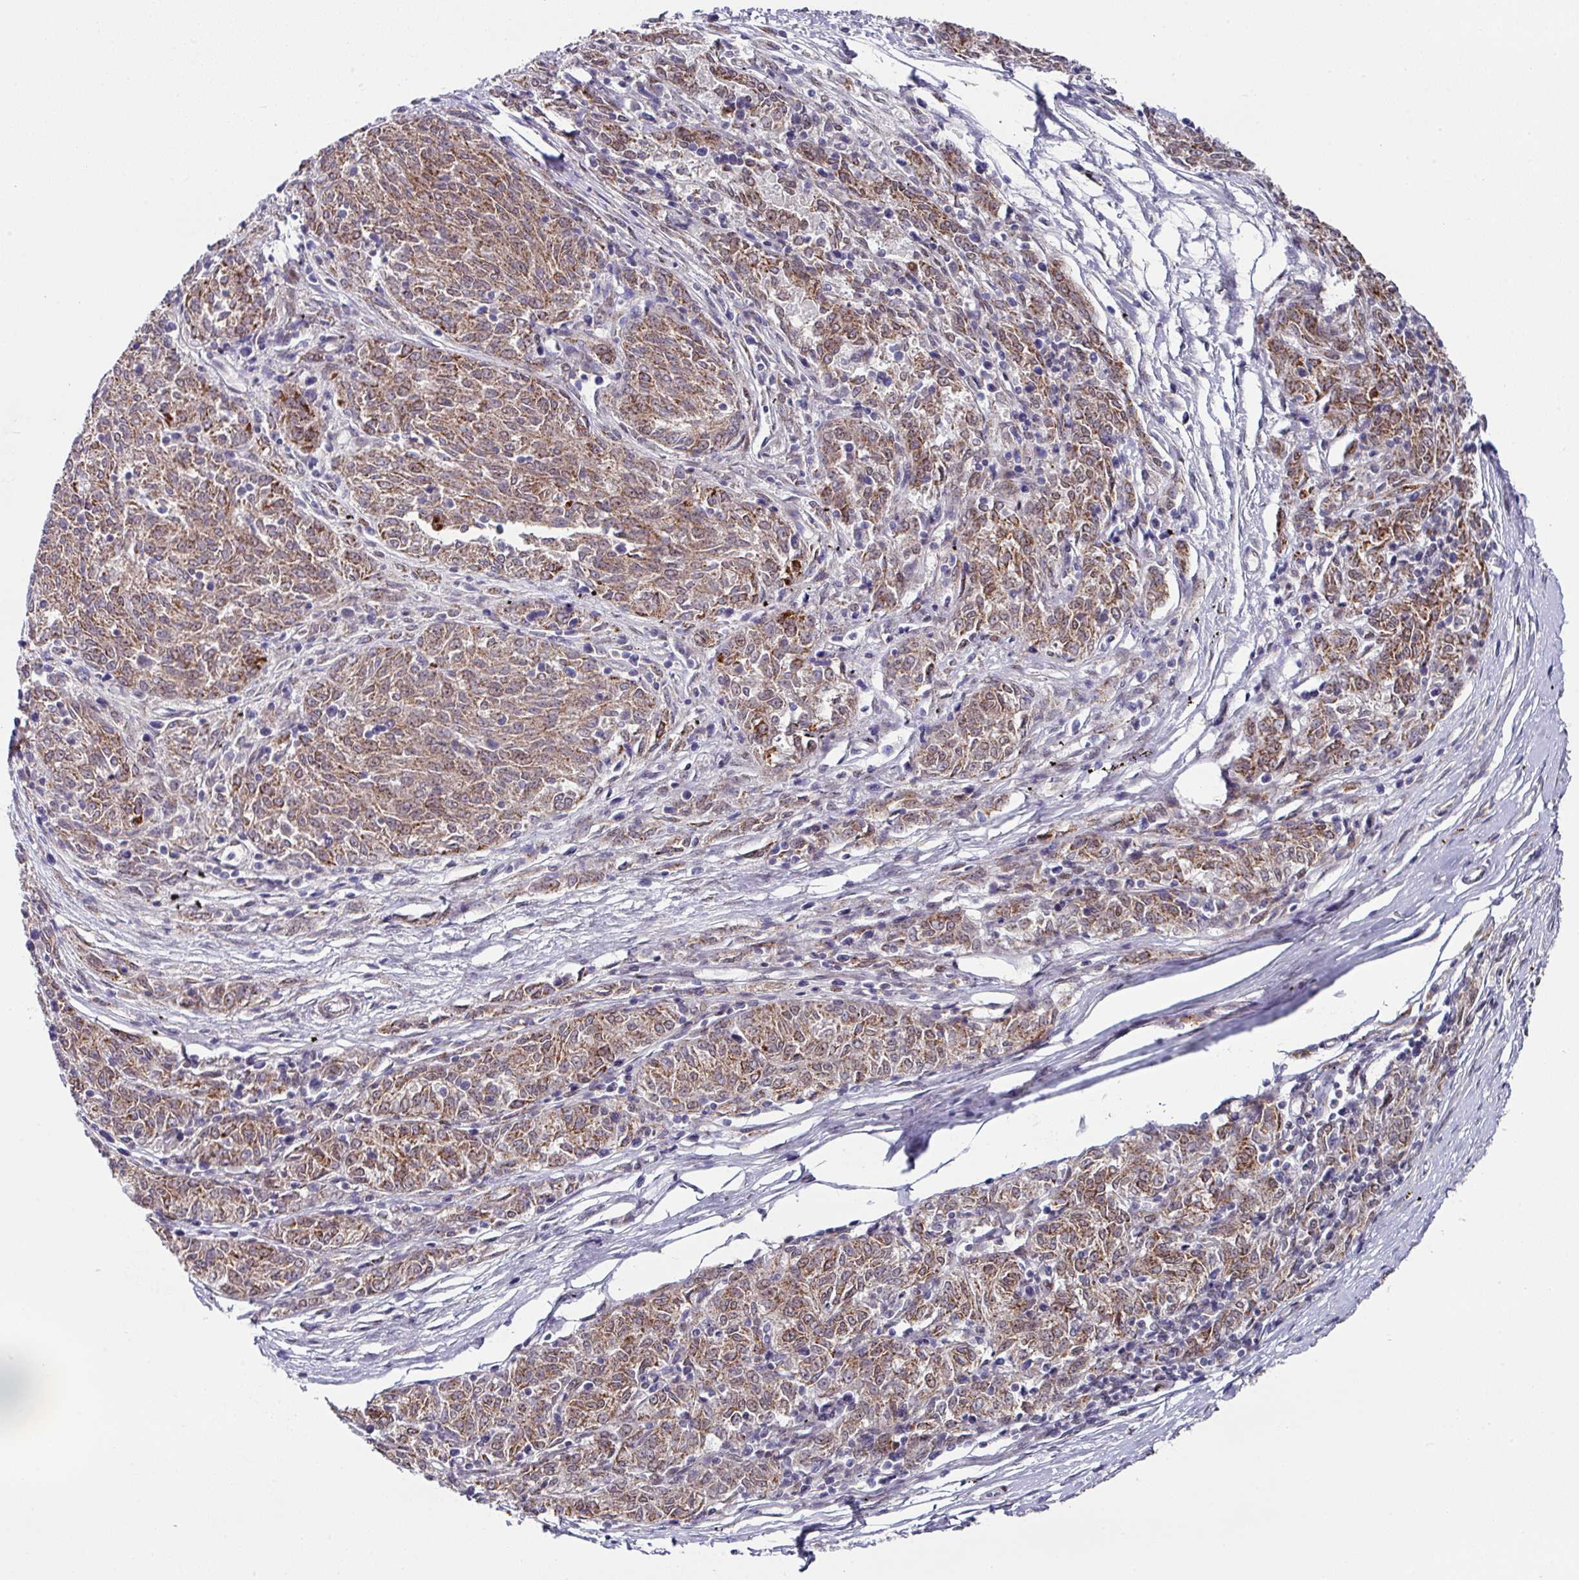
{"staining": {"intensity": "moderate", "quantity": ">75%", "location": "cytoplasmic/membranous"}, "tissue": "melanoma", "cell_type": "Tumor cells", "image_type": "cancer", "snomed": [{"axis": "morphology", "description": "Malignant melanoma, NOS"}, {"axis": "topography", "description": "Skin"}], "caption": "Tumor cells demonstrate moderate cytoplasmic/membranous positivity in approximately >75% of cells in malignant melanoma.", "gene": "CBX7", "patient": {"sex": "female", "age": 72}}